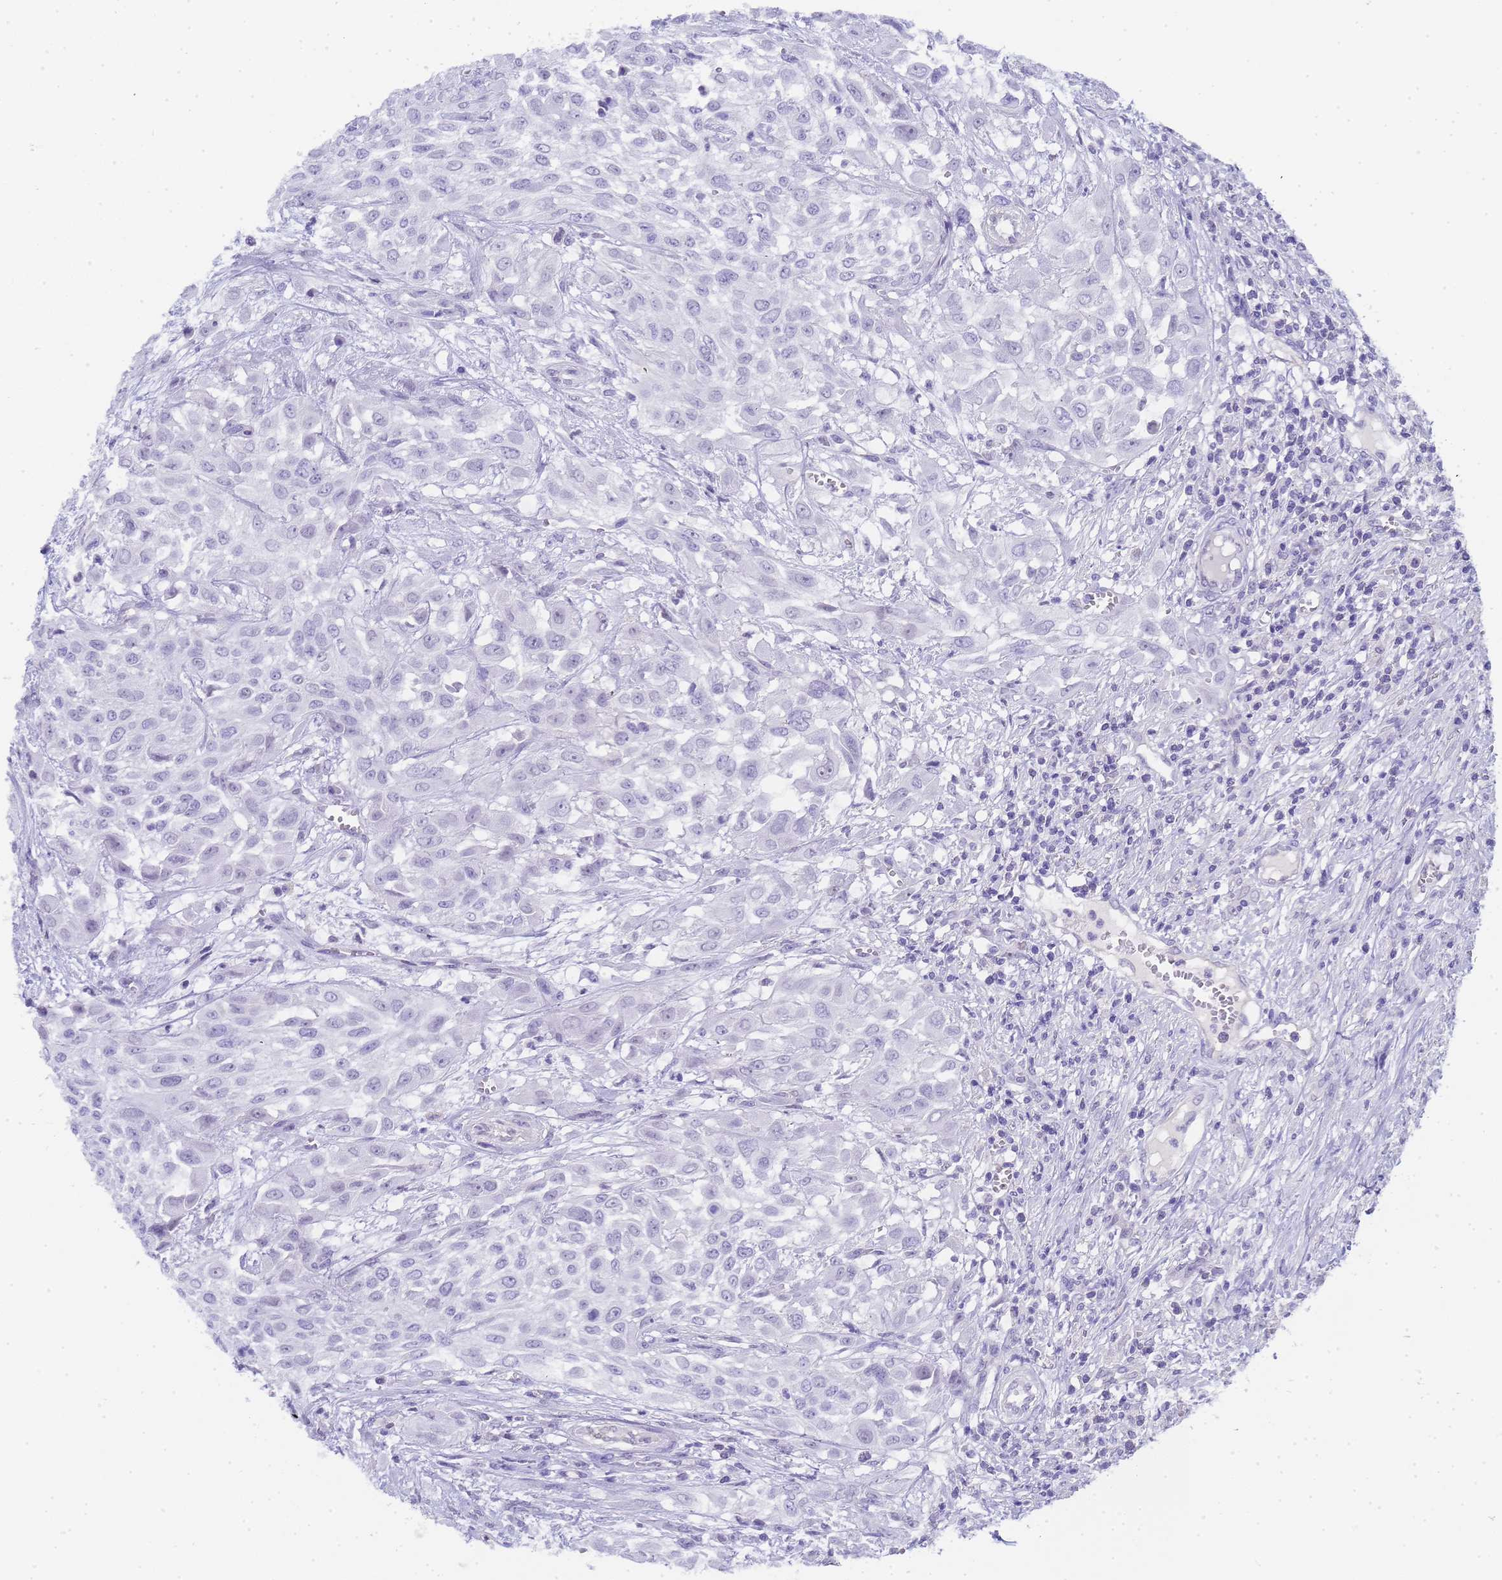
{"staining": {"intensity": "negative", "quantity": "none", "location": "none"}, "tissue": "urothelial cancer", "cell_type": "Tumor cells", "image_type": "cancer", "snomed": [{"axis": "morphology", "description": "Urothelial carcinoma, High grade"}, {"axis": "topography", "description": "Urinary bladder"}], "caption": "Human urothelial carcinoma (high-grade) stained for a protein using immunohistochemistry (IHC) reveals no staining in tumor cells.", "gene": "CTRC", "patient": {"sex": "male", "age": 57}}